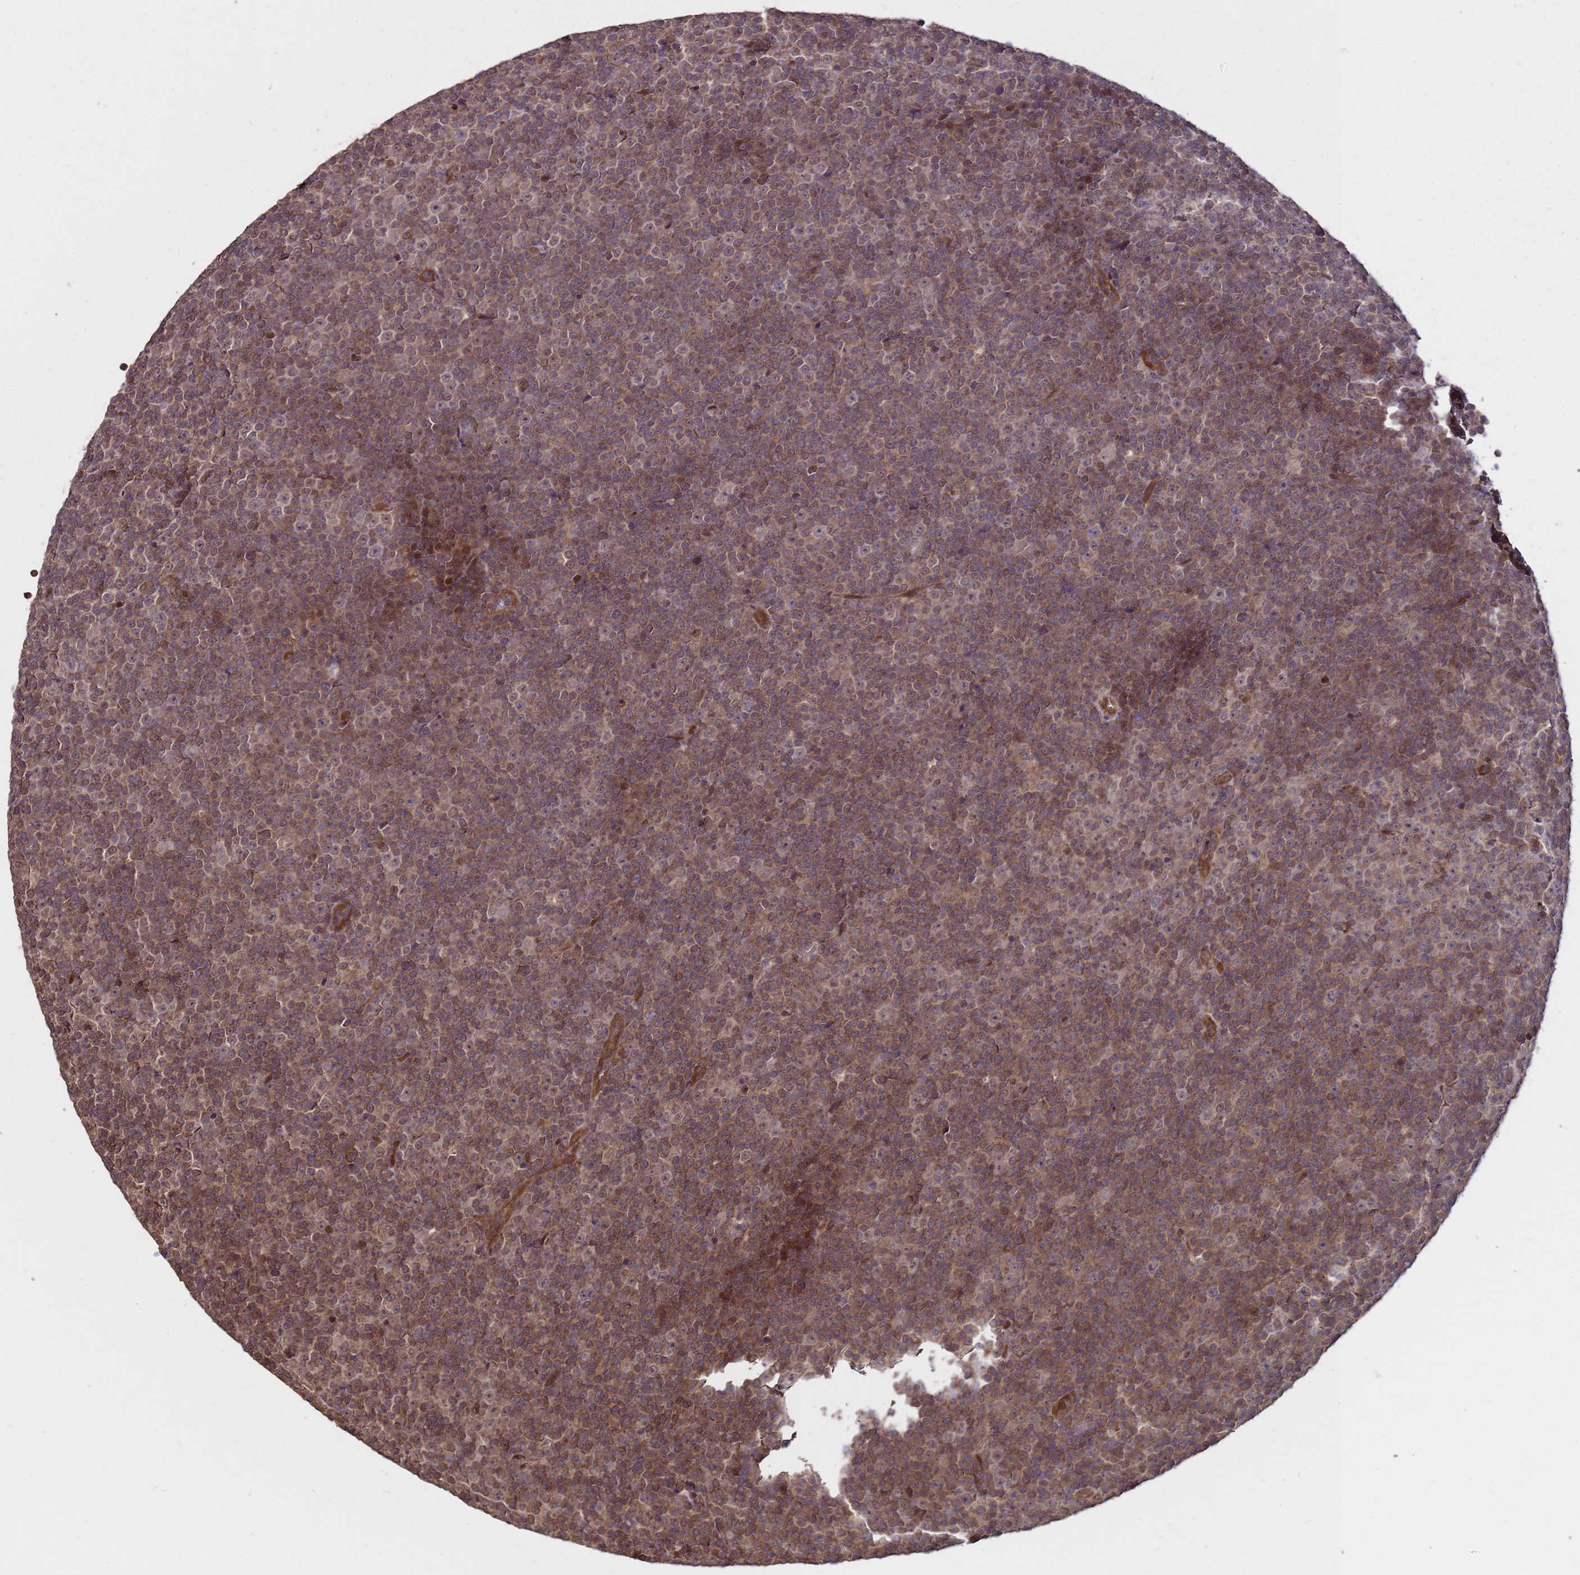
{"staining": {"intensity": "weak", "quantity": ">75%", "location": "cytoplasmic/membranous"}, "tissue": "lymphoma", "cell_type": "Tumor cells", "image_type": "cancer", "snomed": [{"axis": "morphology", "description": "Malignant lymphoma, non-Hodgkin's type, Low grade"}, {"axis": "topography", "description": "Lymph node"}], "caption": "A low amount of weak cytoplasmic/membranous staining is identified in approximately >75% of tumor cells in low-grade malignant lymphoma, non-Hodgkin's type tissue.", "gene": "CRBN", "patient": {"sex": "female", "age": 67}}